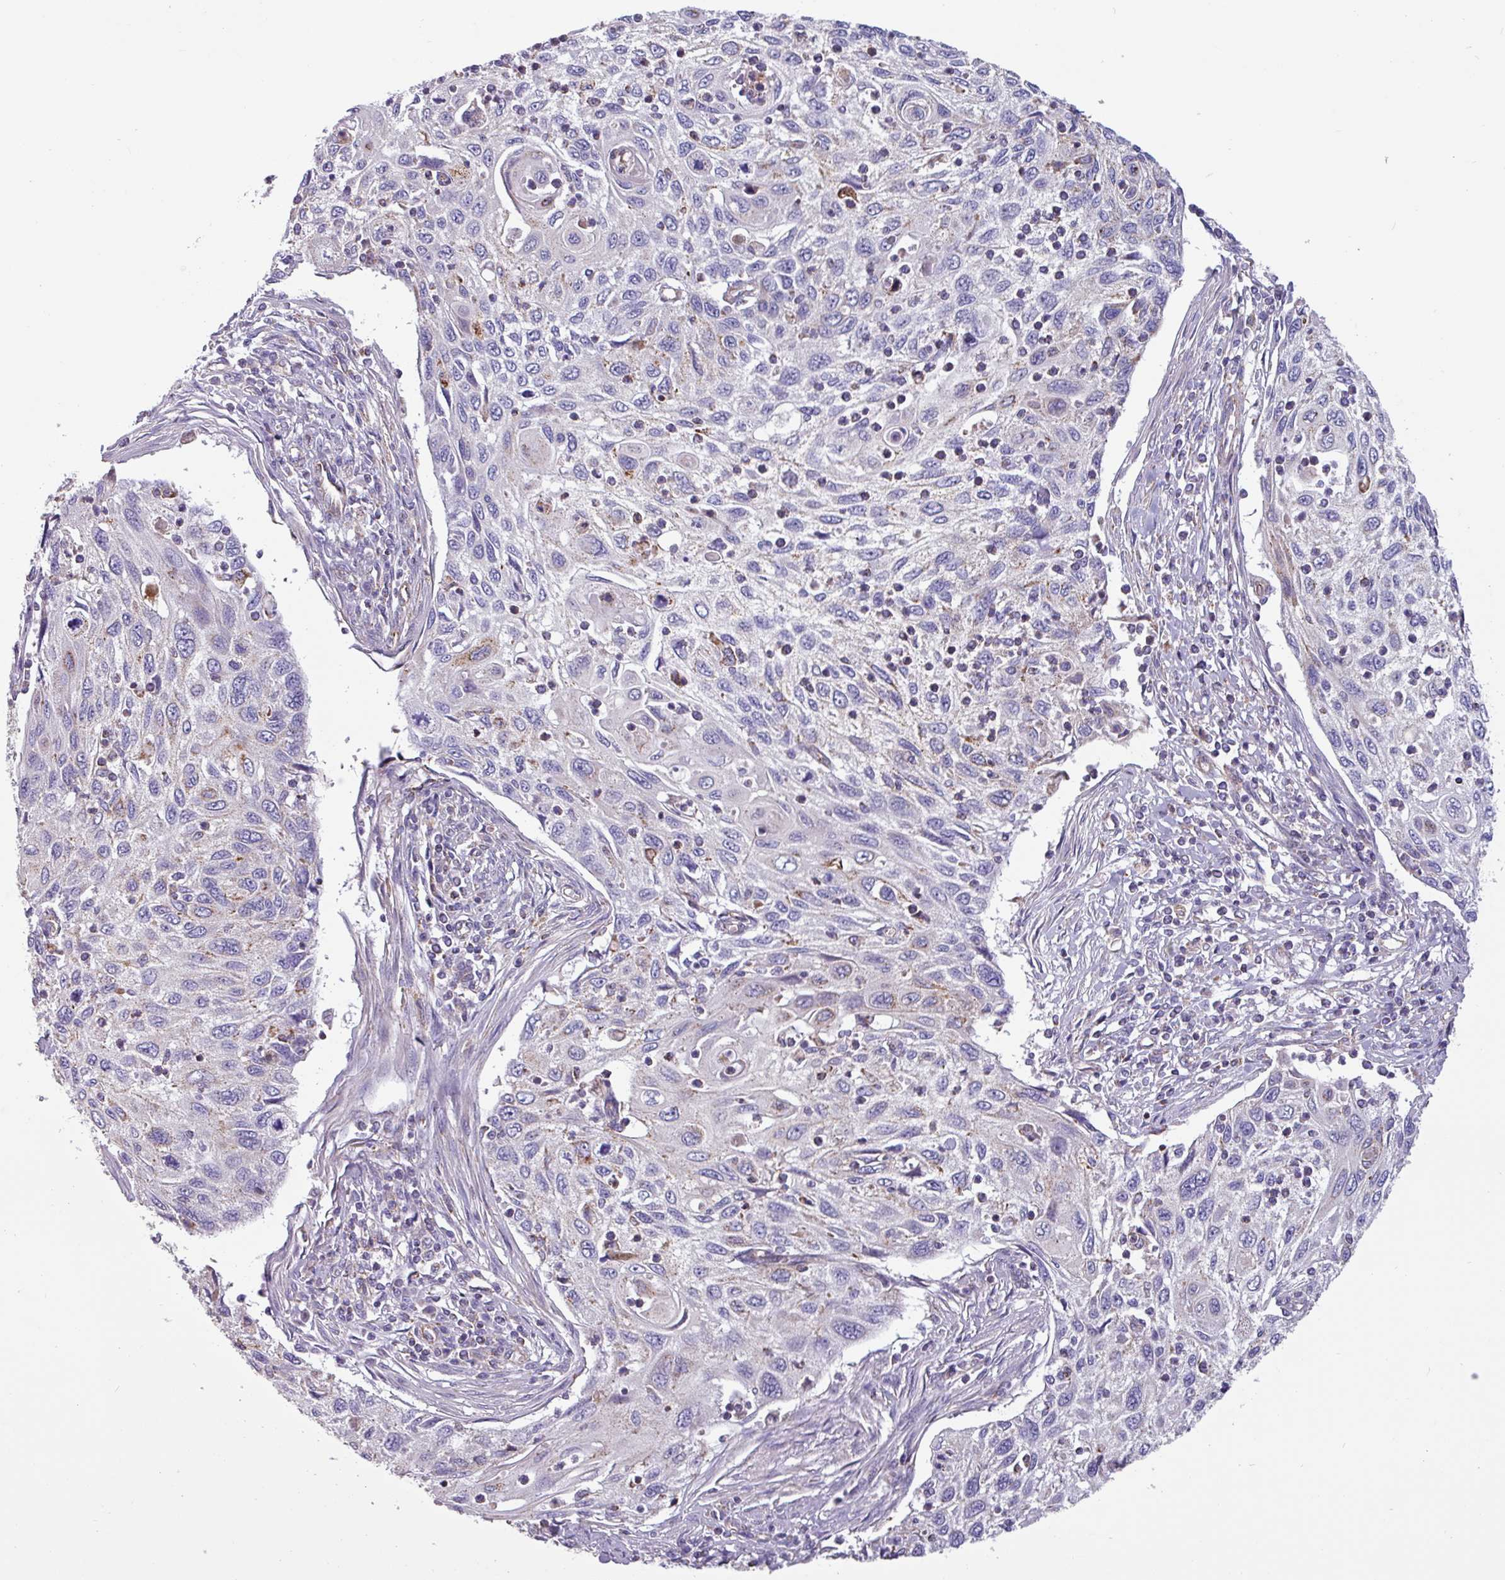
{"staining": {"intensity": "moderate", "quantity": "<25%", "location": "cytoplasmic/membranous"}, "tissue": "cervical cancer", "cell_type": "Tumor cells", "image_type": "cancer", "snomed": [{"axis": "morphology", "description": "Squamous cell carcinoma, NOS"}, {"axis": "topography", "description": "Cervix"}], "caption": "Approximately <25% of tumor cells in human squamous cell carcinoma (cervical) display moderate cytoplasmic/membranous protein expression as visualized by brown immunohistochemical staining.", "gene": "CAMK1", "patient": {"sex": "female", "age": 70}}